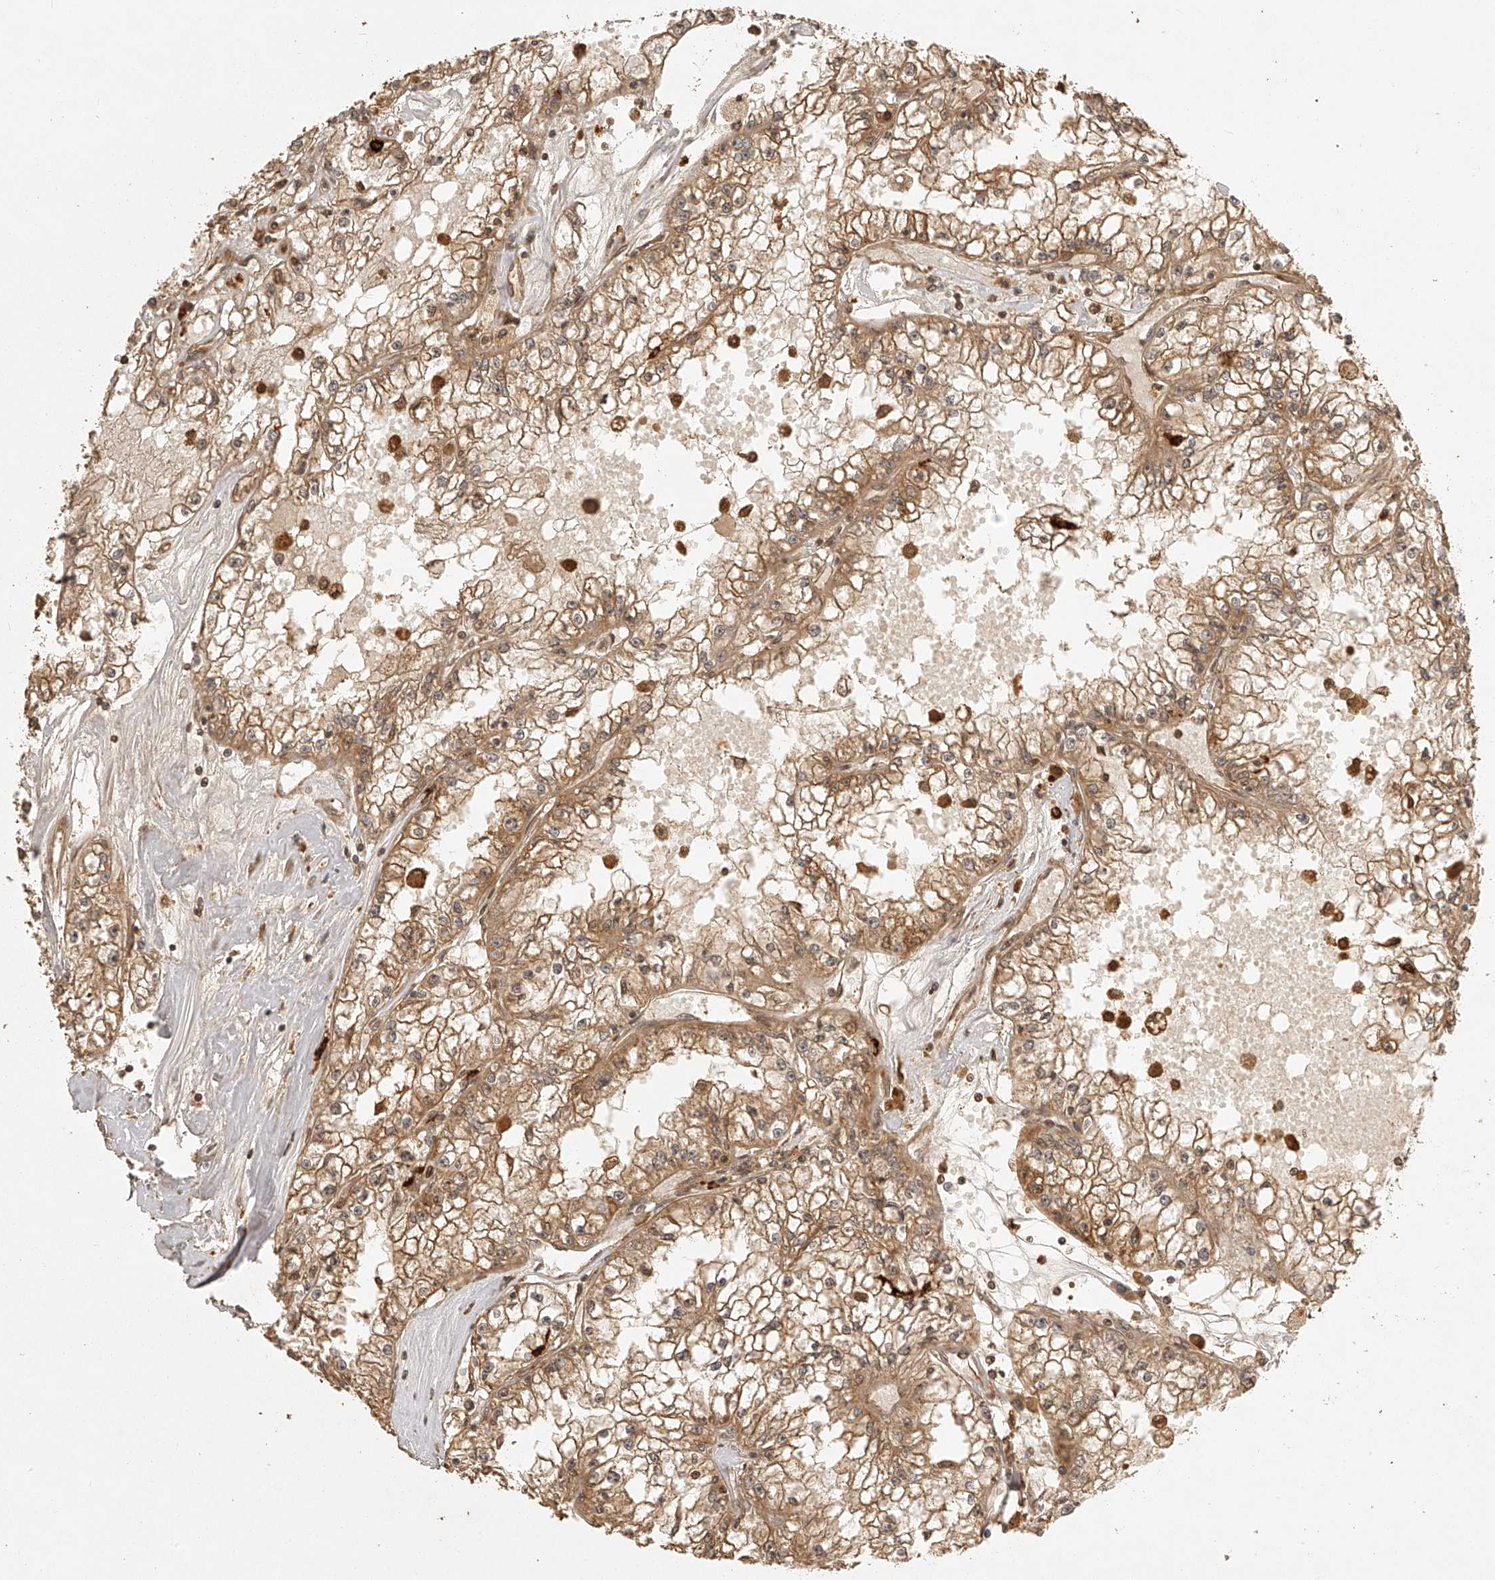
{"staining": {"intensity": "moderate", "quantity": ">75%", "location": "cytoplasmic/membranous"}, "tissue": "renal cancer", "cell_type": "Tumor cells", "image_type": "cancer", "snomed": [{"axis": "morphology", "description": "Adenocarcinoma, NOS"}, {"axis": "topography", "description": "Kidney"}], "caption": "Human adenocarcinoma (renal) stained for a protein (brown) displays moderate cytoplasmic/membranous positive staining in approximately >75% of tumor cells.", "gene": "BCL2L11", "patient": {"sex": "male", "age": 56}}